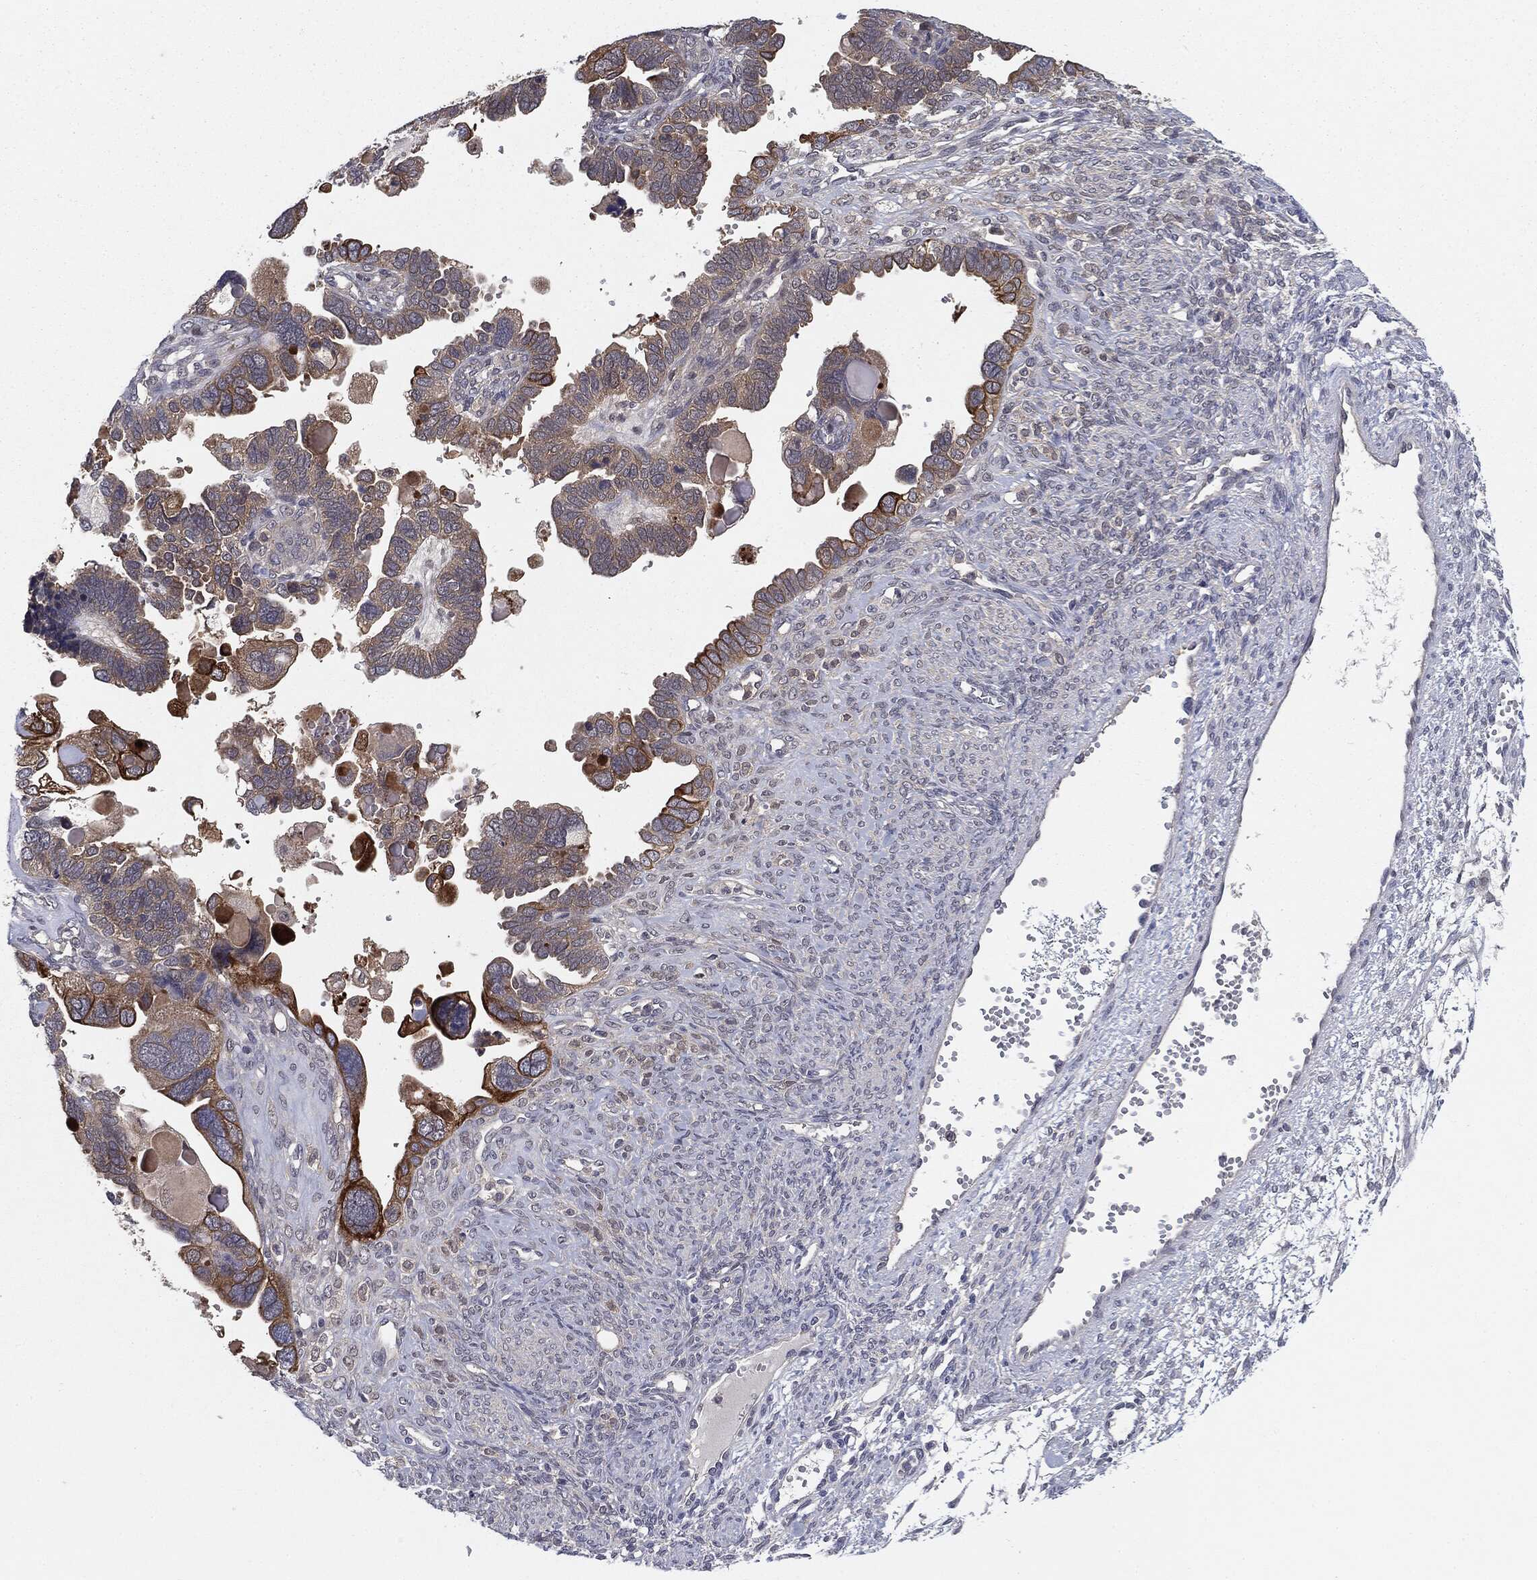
{"staining": {"intensity": "strong", "quantity": "<25%", "location": "cytoplasmic/membranous"}, "tissue": "ovarian cancer", "cell_type": "Tumor cells", "image_type": "cancer", "snomed": [{"axis": "morphology", "description": "Cystadenocarcinoma, serous, NOS"}, {"axis": "topography", "description": "Ovary"}], "caption": "Ovarian cancer (serous cystadenocarcinoma) stained with a protein marker displays strong staining in tumor cells.", "gene": "KRT7", "patient": {"sex": "female", "age": 51}}